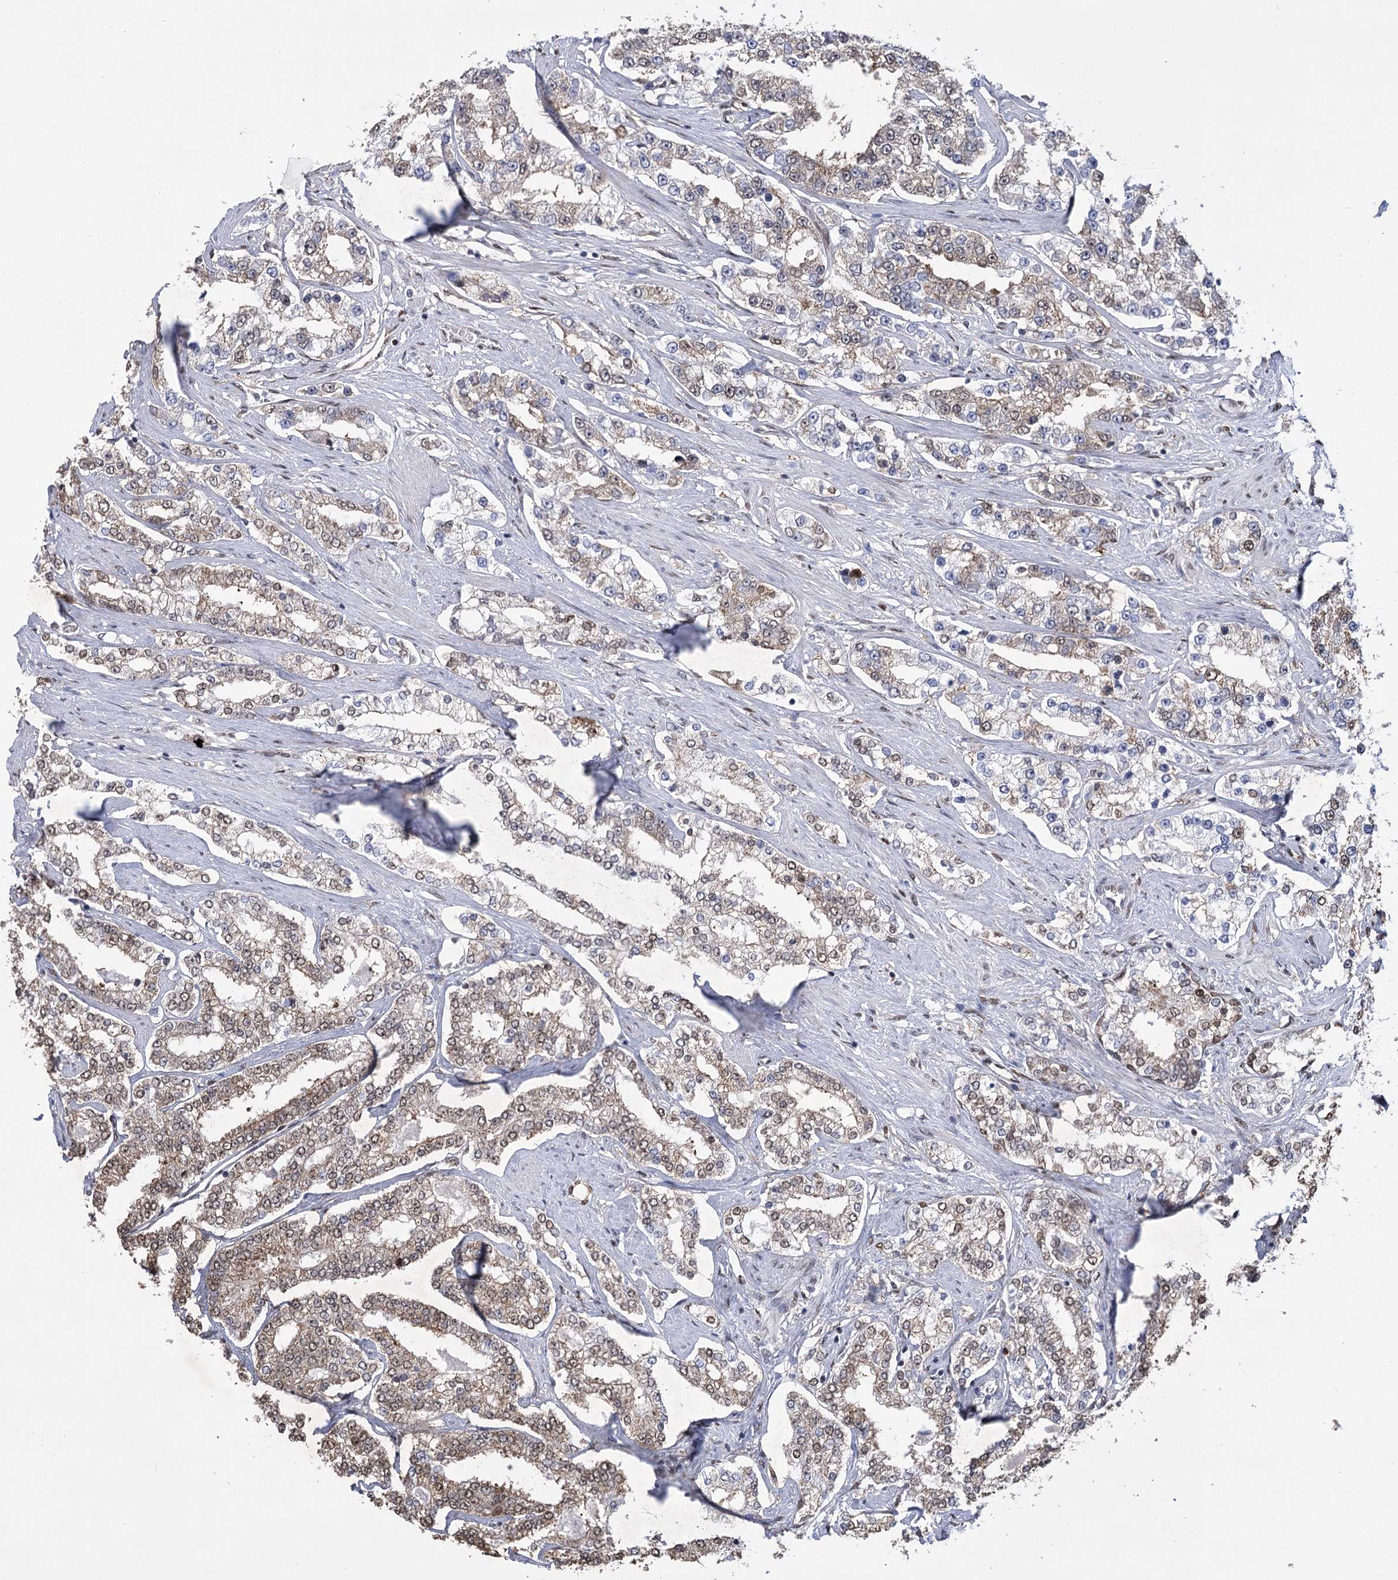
{"staining": {"intensity": "moderate", "quantity": "25%-75%", "location": "nuclear"}, "tissue": "prostate cancer", "cell_type": "Tumor cells", "image_type": "cancer", "snomed": [{"axis": "morphology", "description": "Normal tissue, NOS"}, {"axis": "morphology", "description": "Adenocarcinoma, High grade"}, {"axis": "topography", "description": "Prostate"}], "caption": "Prostate cancer stained with immunohistochemistry reveals moderate nuclear positivity in approximately 25%-75% of tumor cells.", "gene": "NFU1", "patient": {"sex": "male", "age": 83}}